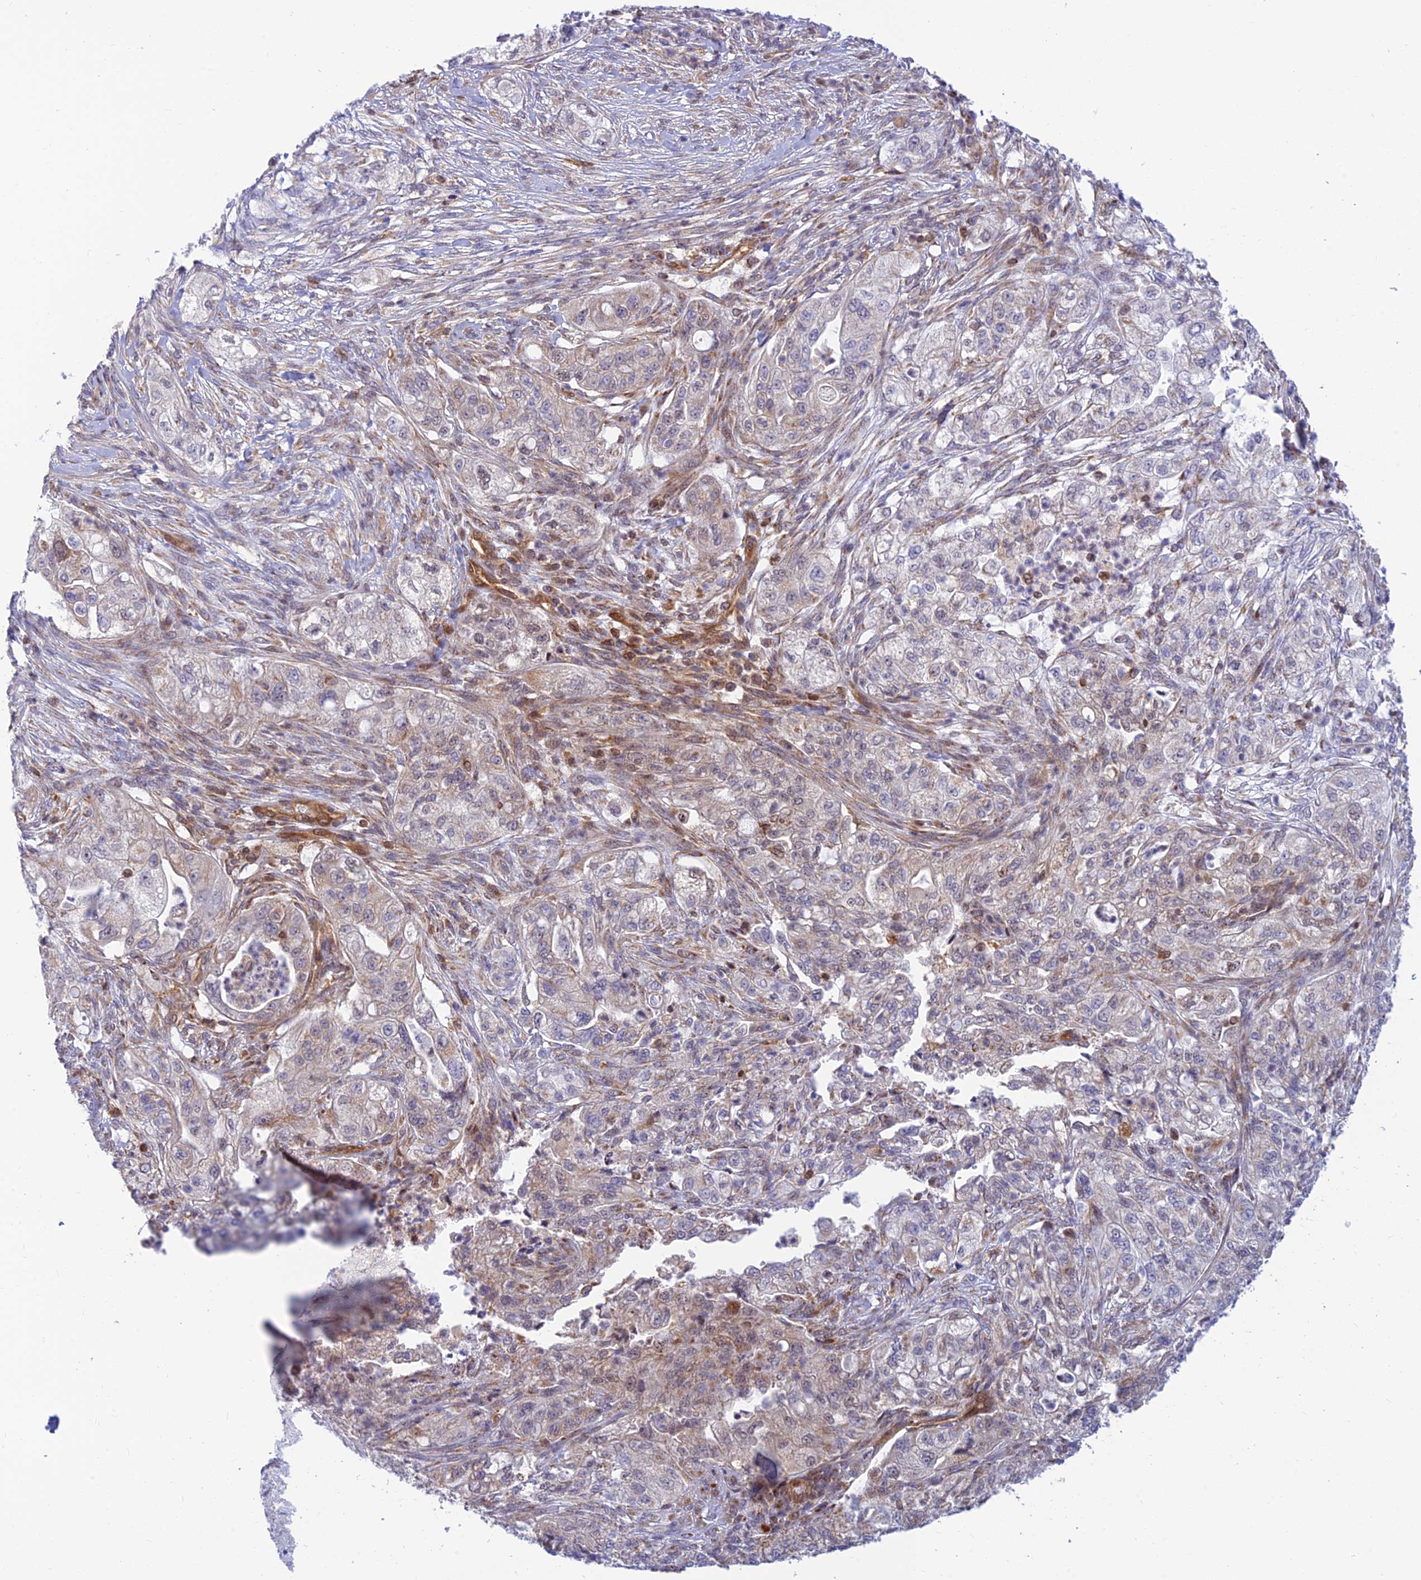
{"staining": {"intensity": "weak", "quantity": "<25%", "location": "cytoplasmic/membranous"}, "tissue": "pancreatic cancer", "cell_type": "Tumor cells", "image_type": "cancer", "snomed": [{"axis": "morphology", "description": "Adenocarcinoma, NOS"}, {"axis": "topography", "description": "Pancreas"}], "caption": "Tumor cells are negative for brown protein staining in pancreatic cancer (adenocarcinoma).", "gene": "LYSMD2", "patient": {"sex": "female", "age": 78}}